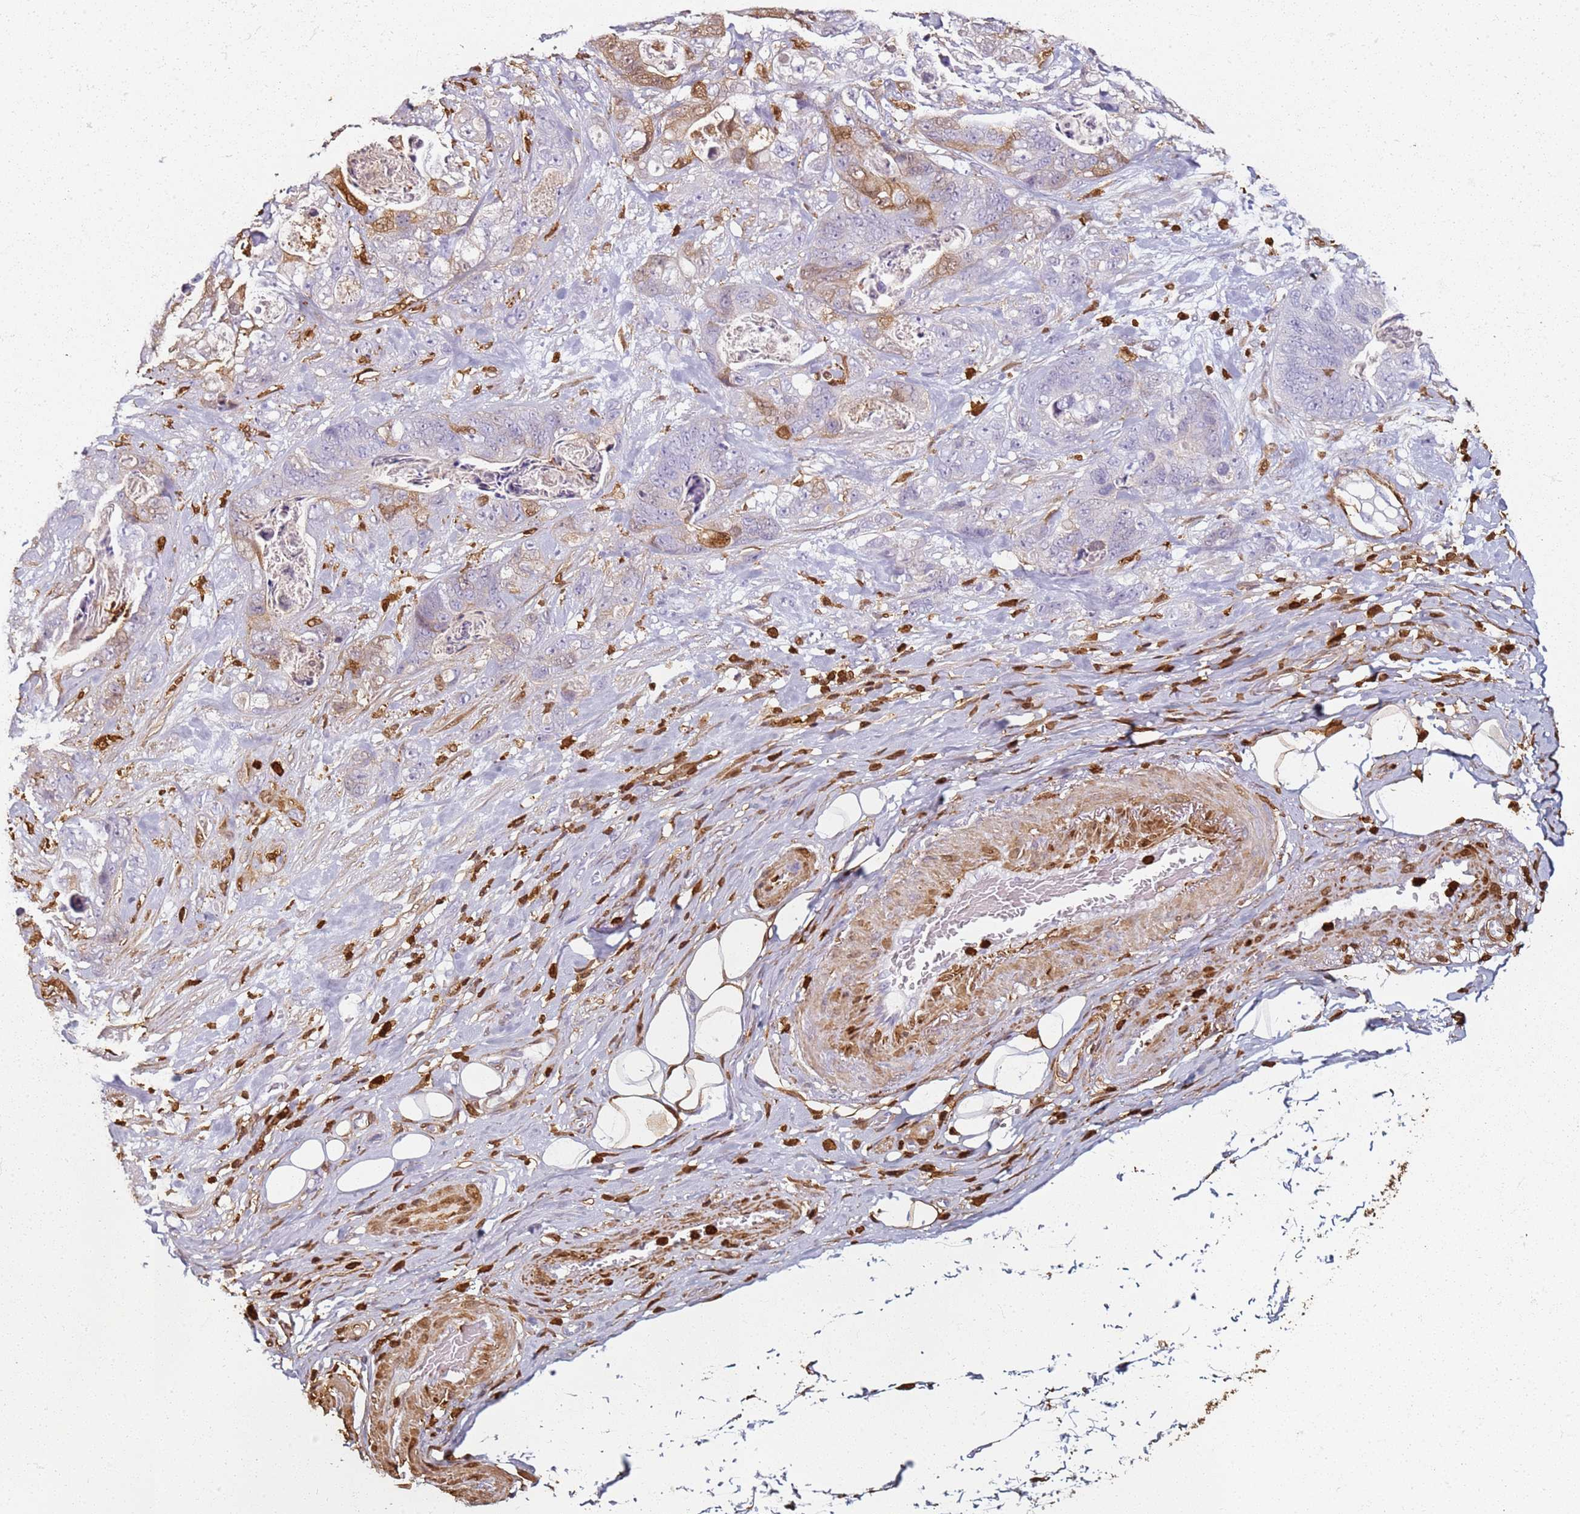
{"staining": {"intensity": "moderate", "quantity": "<25%", "location": "cytoplasmic/membranous"}, "tissue": "stomach cancer", "cell_type": "Tumor cells", "image_type": "cancer", "snomed": [{"axis": "morphology", "description": "Normal tissue, NOS"}, {"axis": "morphology", "description": "Adenocarcinoma, NOS"}, {"axis": "topography", "description": "Stomach"}], "caption": "Moderate cytoplasmic/membranous staining is present in approximately <25% of tumor cells in adenocarcinoma (stomach). (Brightfield microscopy of DAB IHC at high magnification).", "gene": "S100A4", "patient": {"sex": "female", "age": 89}}